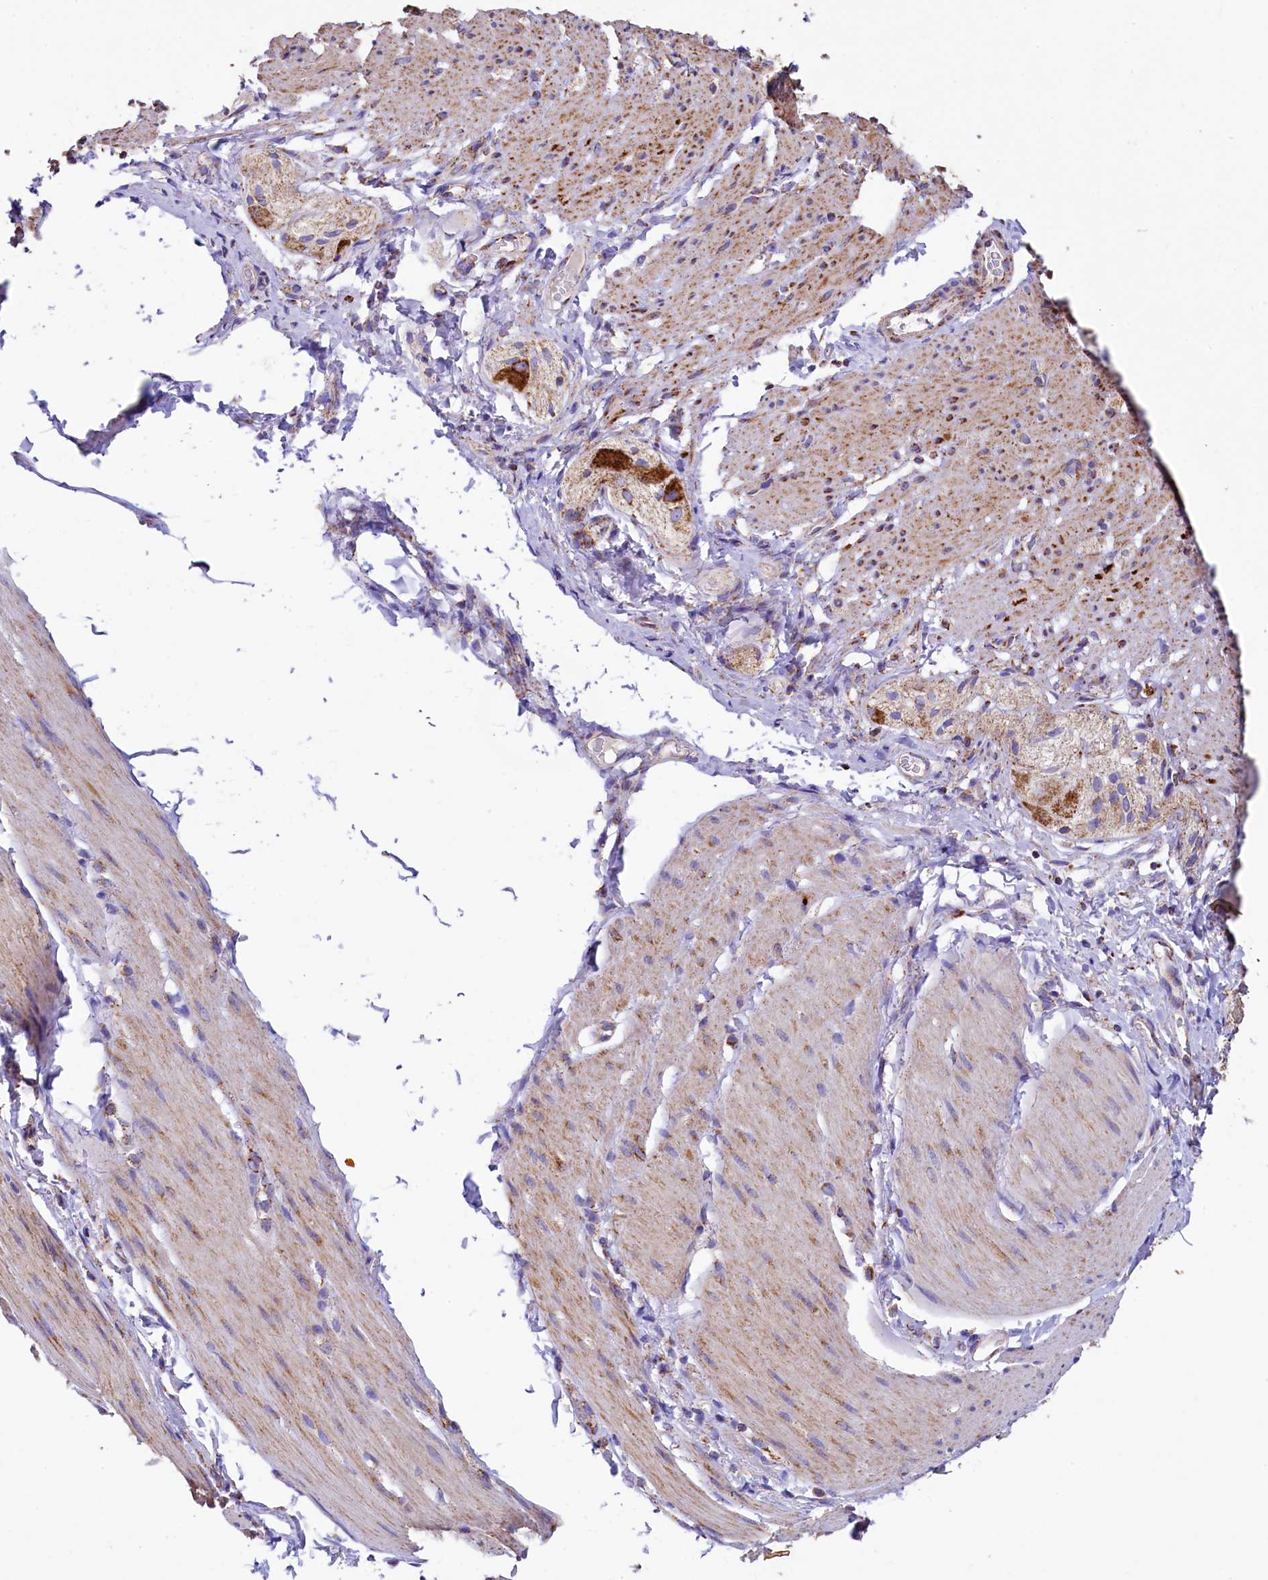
{"staining": {"intensity": "moderate", "quantity": "25%-75%", "location": "cytoplasmic/membranous"}, "tissue": "smooth muscle", "cell_type": "Smooth muscle cells", "image_type": "normal", "snomed": [{"axis": "morphology", "description": "Normal tissue, NOS"}, {"axis": "topography", "description": "Smooth muscle"}, {"axis": "topography", "description": "Small intestine"}], "caption": "Approximately 25%-75% of smooth muscle cells in unremarkable human smooth muscle exhibit moderate cytoplasmic/membranous protein positivity as visualized by brown immunohistochemical staining.", "gene": "IDH3A", "patient": {"sex": "female", "age": 84}}